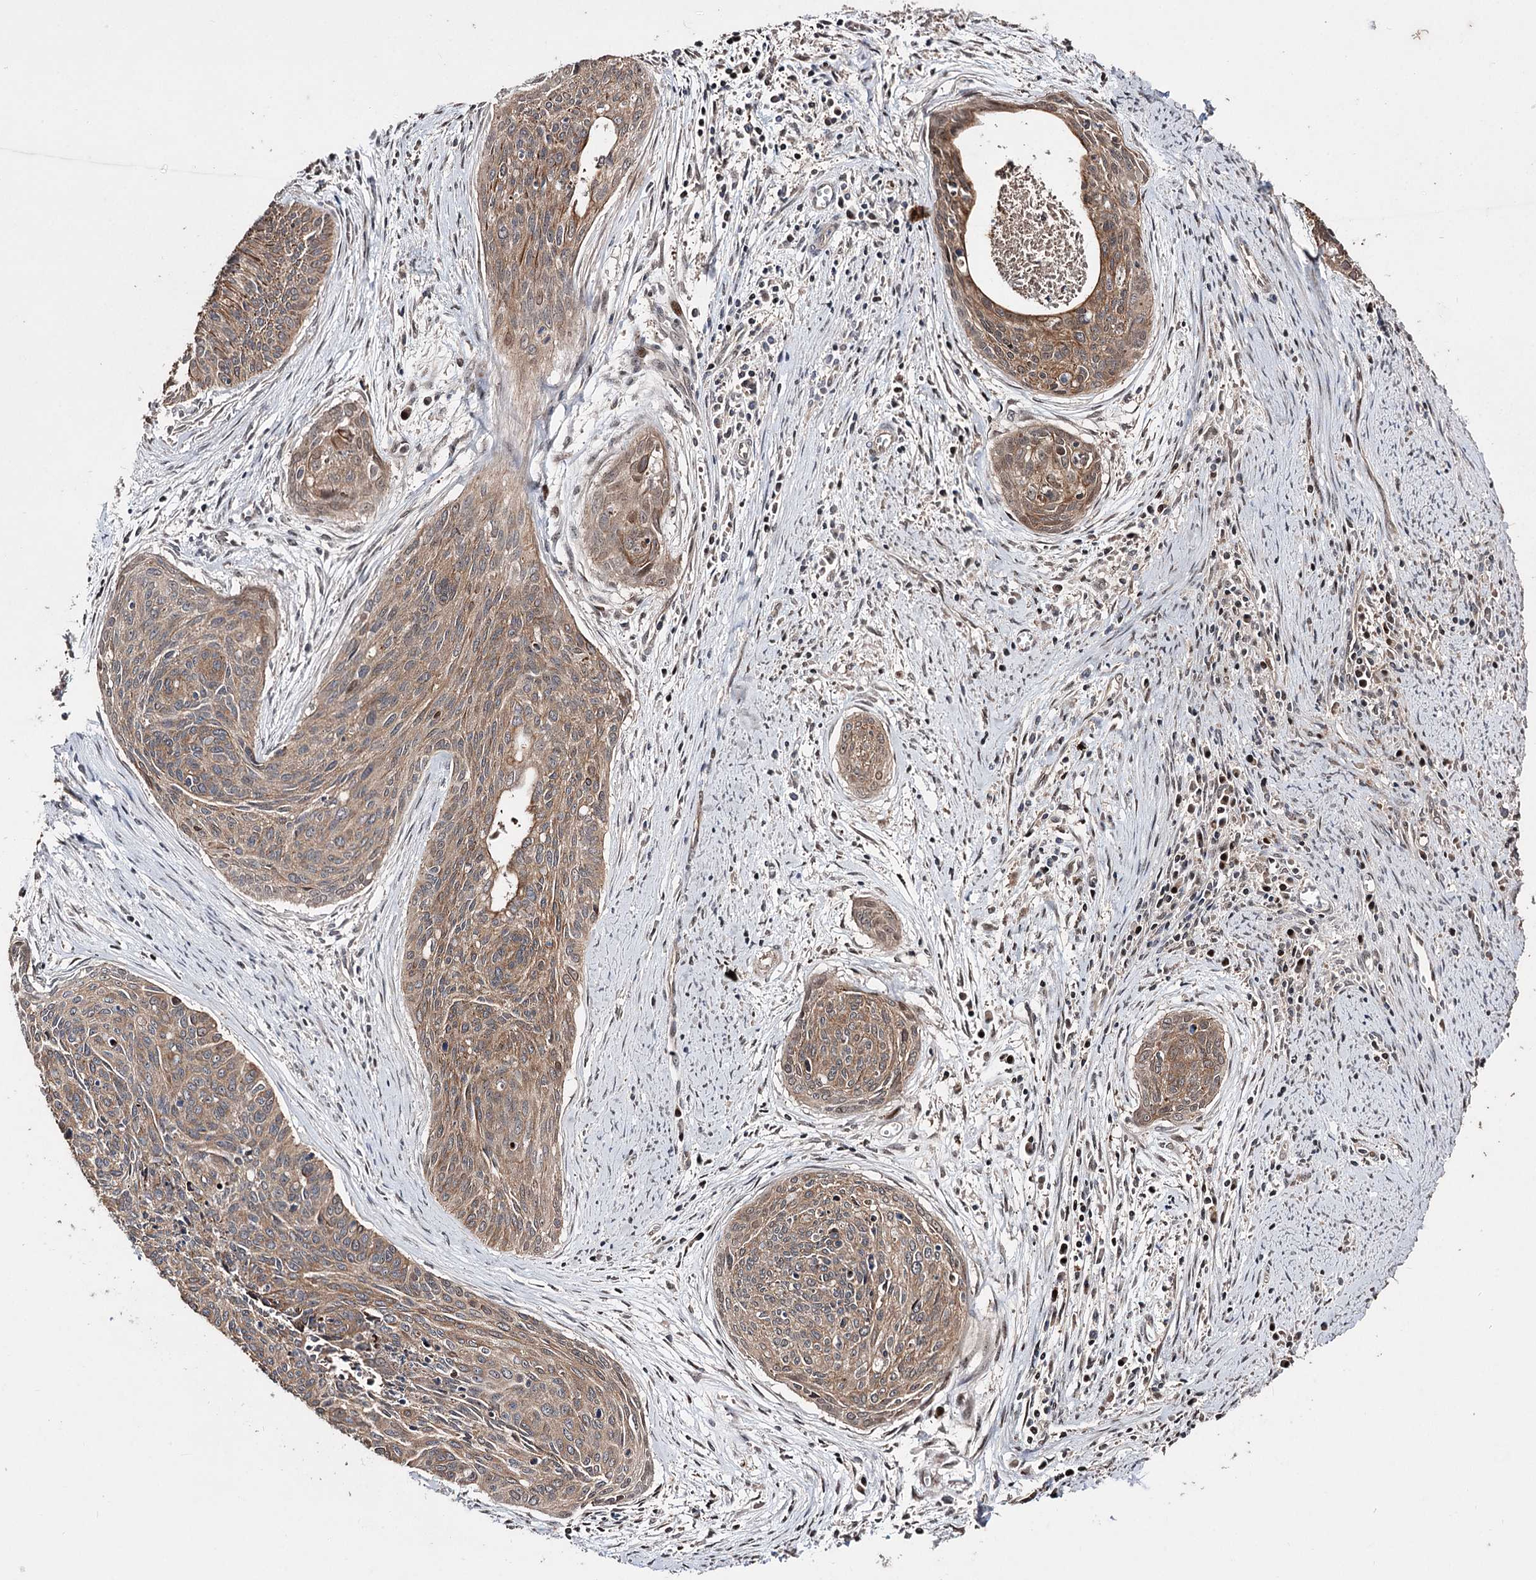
{"staining": {"intensity": "moderate", "quantity": ">75%", "location": "cytoplasmic/membranous"}, "tissue": "cervical cancer", "cell_type": "Tumor cells", "image_type": "cancer", "snomed": [{"axis": "morphology", "description": "Squamous cell carcinoma, NOS"}, {"axis": "topography", "description": "Cervix"}], "caption": "Immunohistochemical staining of human cervical squamous cell carcinoma displays medium levels of moderate cytoplasmic/membranous protein positivity in about >75% of tumor cells.", "gene": "CPNE8", "patient": {"sex": "female", "age": 55}}